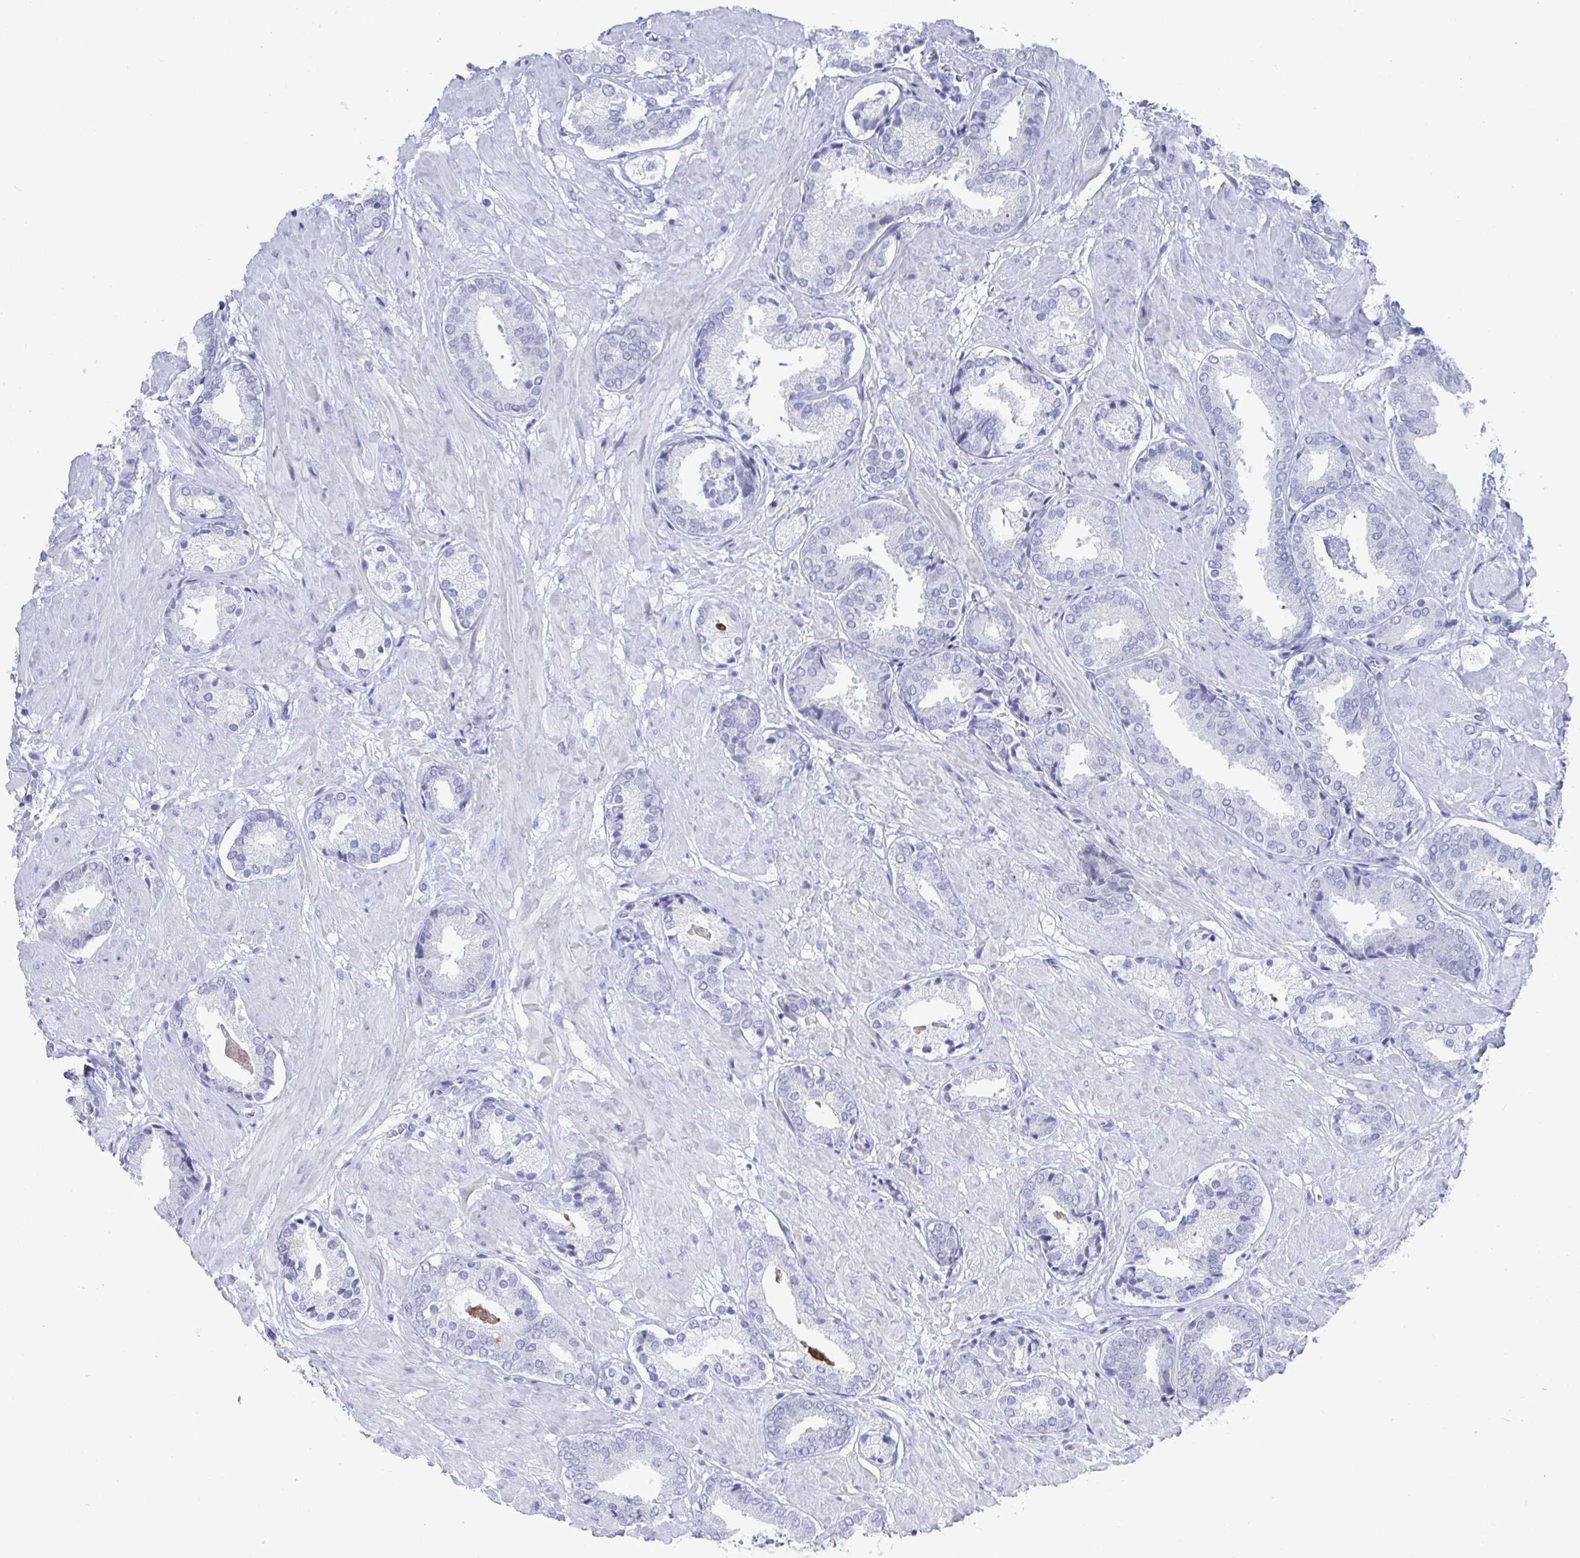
{"staining": {"intensity": "negative", "quantity": "none", "location": "none"}, "tissue": "prostate cancer", "cell_type": "Tumor cells", "image_type": "cancer", "snomed": [{"axis": "morphology", "description": "Adenocarcinoma, High grade"}, {"axis": "topography", "description": "Prostate"}], "caption": "This is an IHC image of high-grade adenocarcinoma (prostate). There is no staining in tumor cells.", "gene": "CAMKV", "patient": {"sex": "male", "age": 56}}